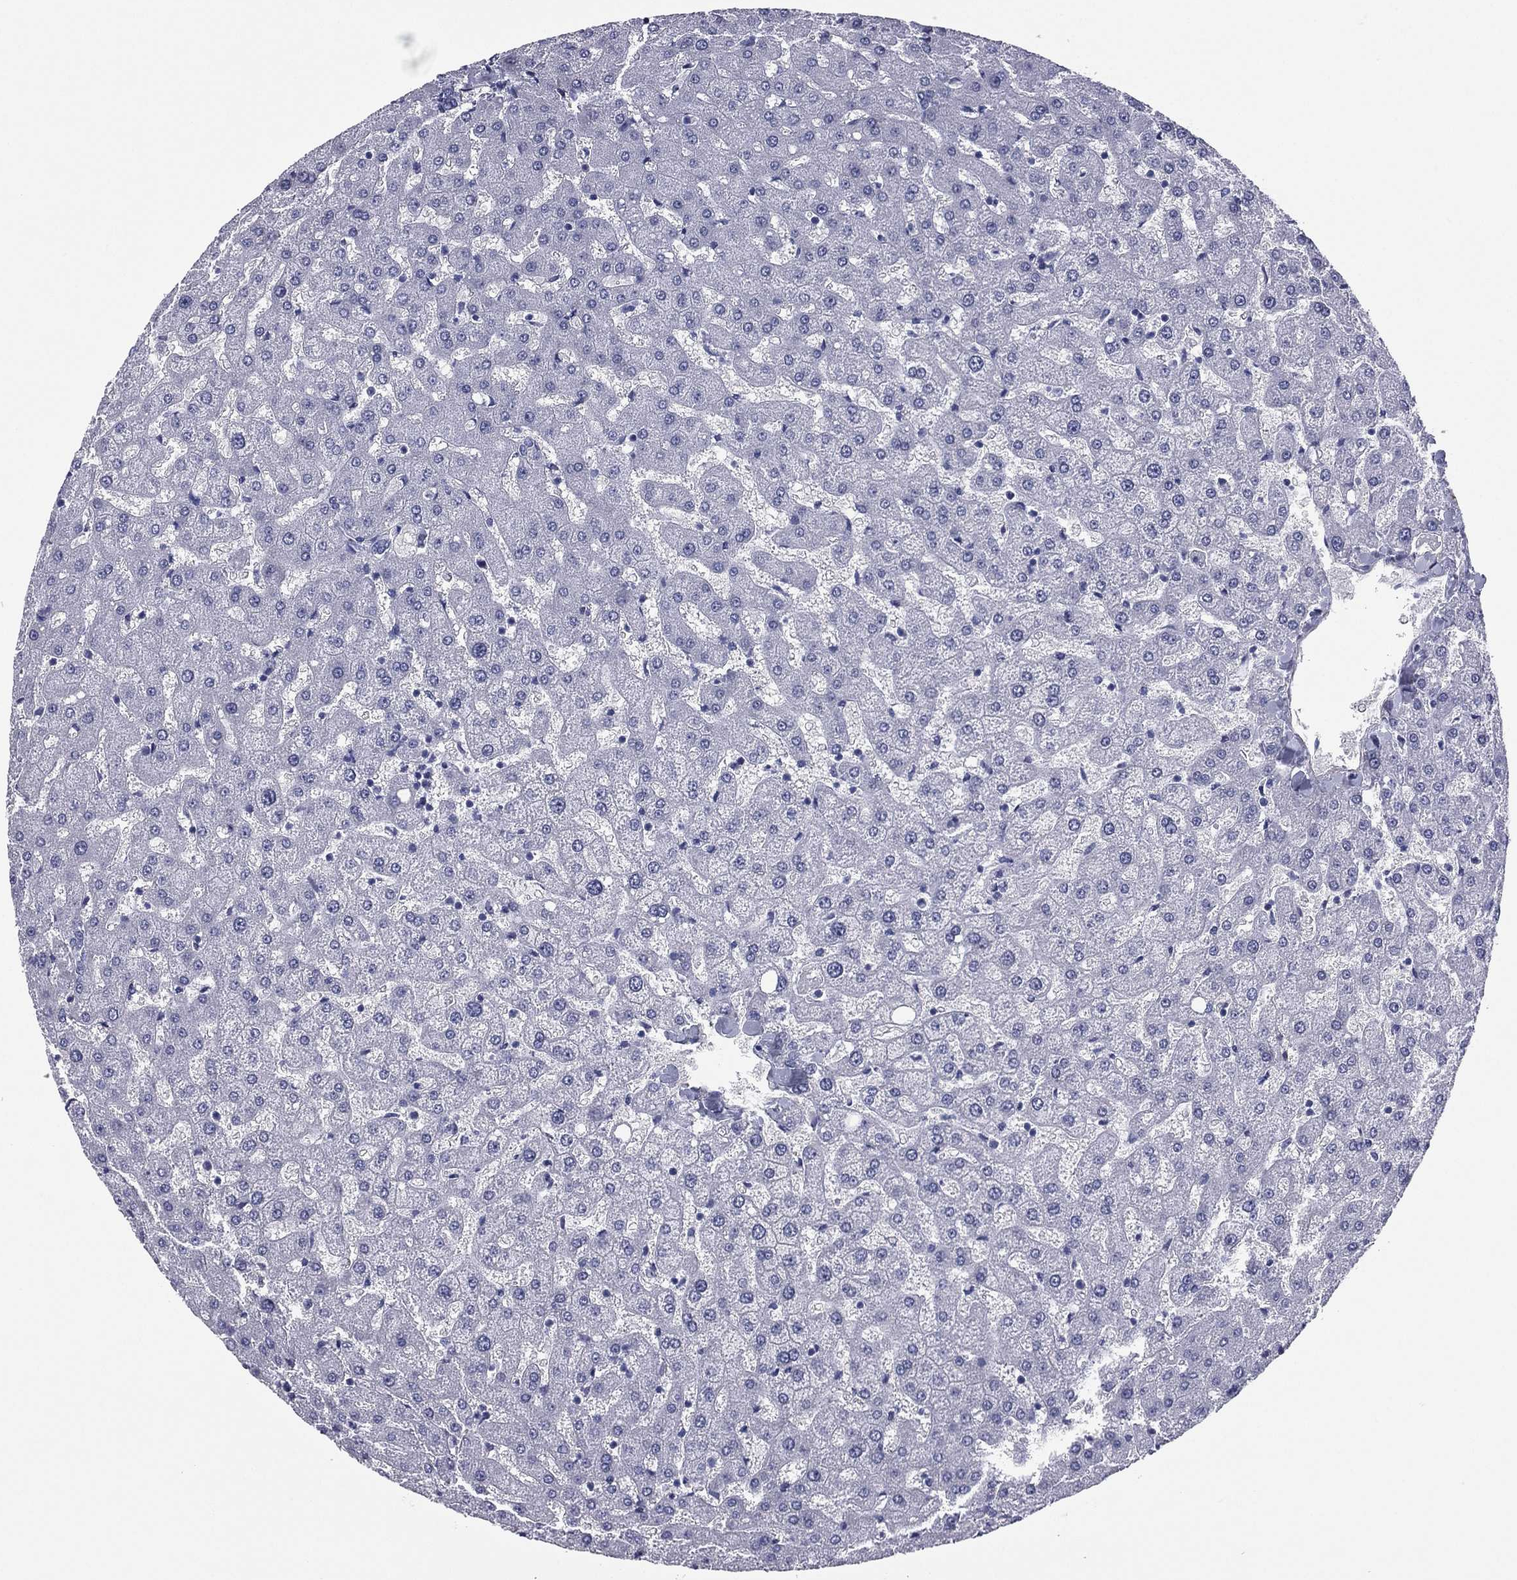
{"staining": {"intensity": "negative", "quantity": "none", "location": "none"}, "tissue": "liver", "cell_type": "Cholangiocytes", "image_type": "normal", "snomed": [{"axis": "morphology", "description": "Normal tissue, NOS"}, {"axis": "topography", "description": "Liver"}], "caption": "This micrograph is of benign liver stained with immunohistochemistry to label a protein in brown with the nuclei are counter-stained blue. There is no expression in cholangiocytes.", "gene": "CAVIN3", "patient": {"sex": "female", "age": 50}}